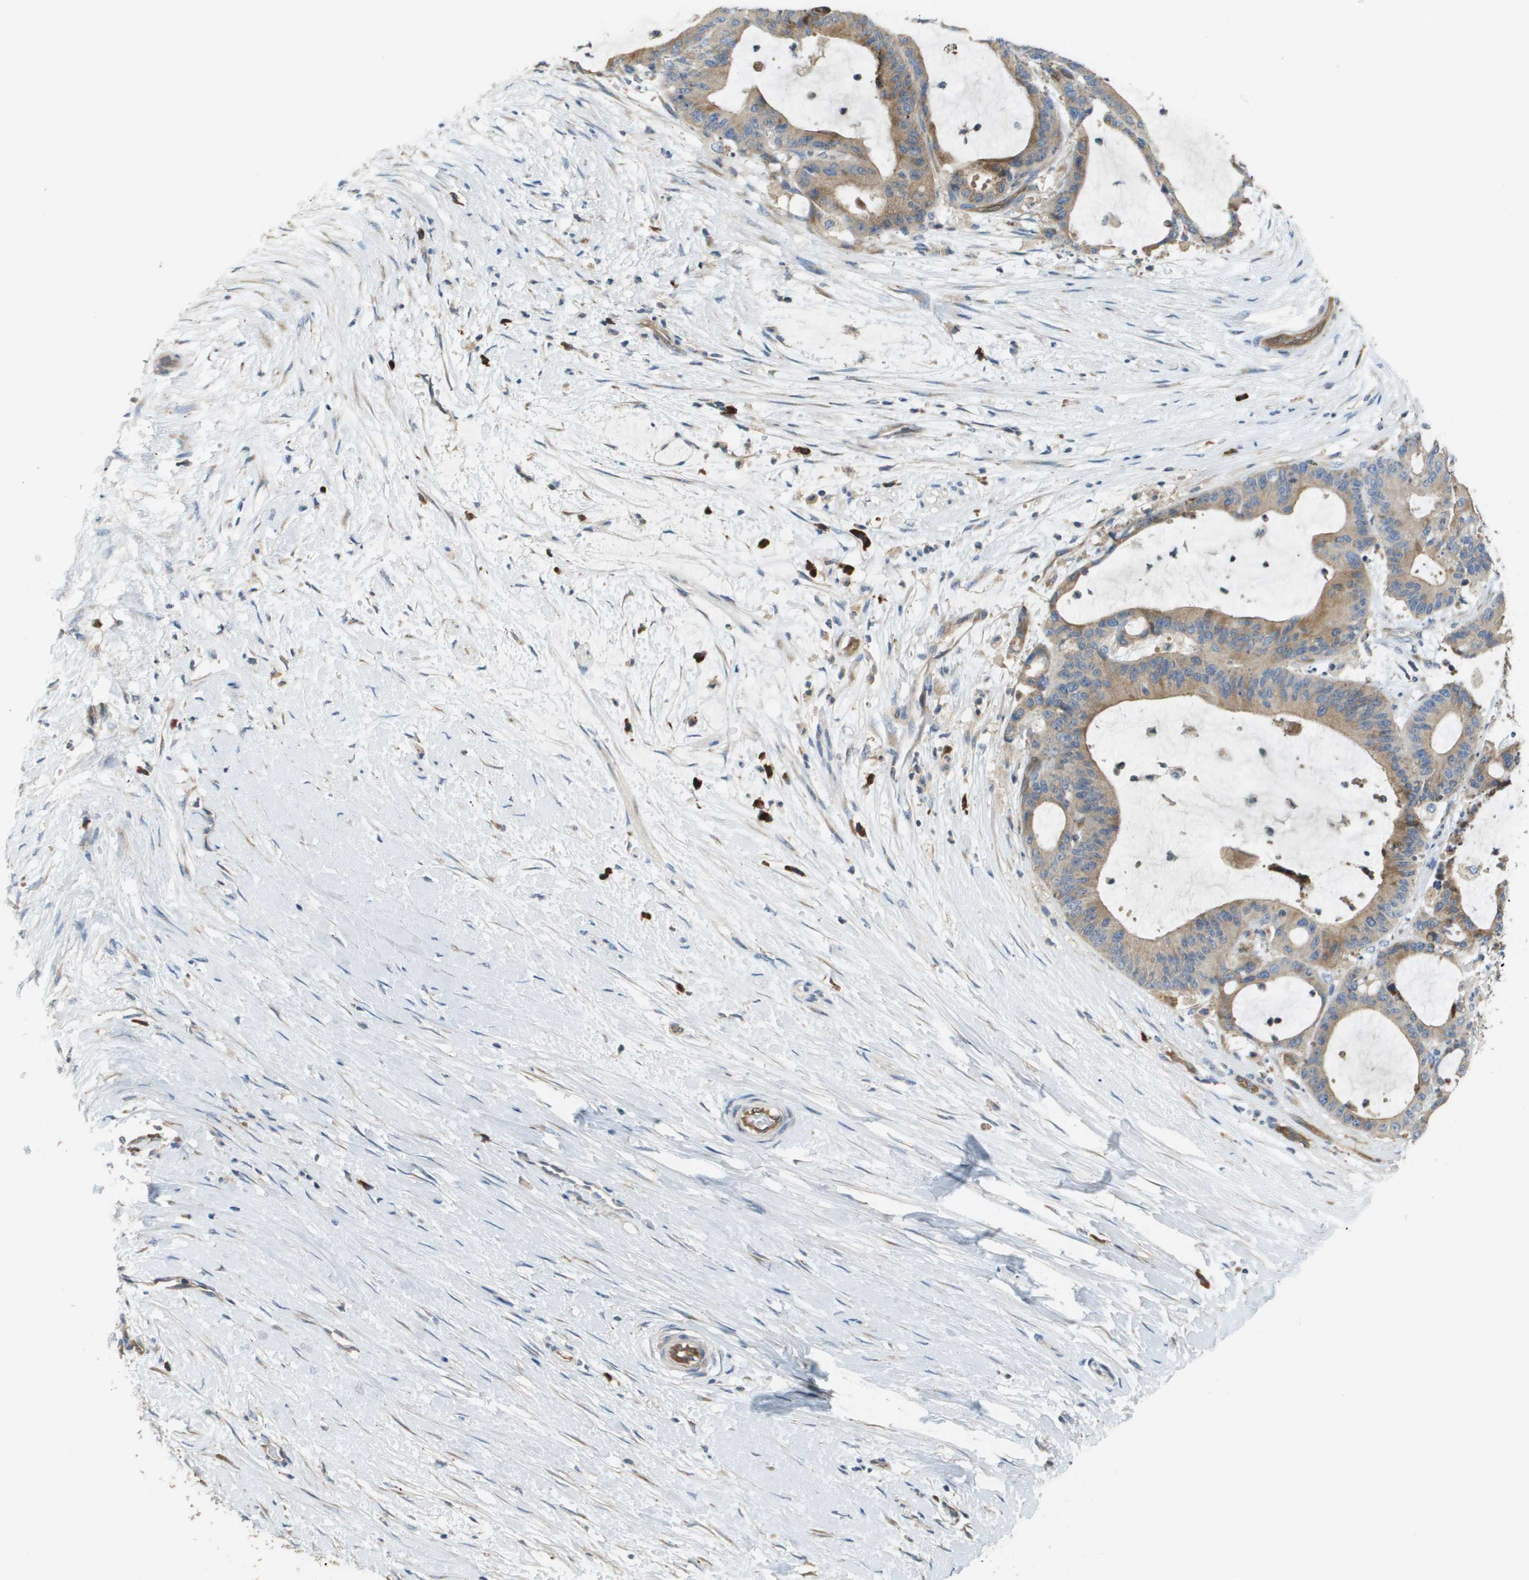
{"staining": {"intensity": "moderate", "quantity": ">75%", "location": "cytoplasmic/membranous"}, "tissue": "liver cancer", "cell_type": "Tumor cells", "image_type": "cancer", "snomed": [{"axis": "morphology", "description": "Cholangiocarcinoma"}, {"axis": "topography", "description": "Liver"}], "caption": "A high-resolution micrograph shows immunohistochemistry staining of liver cancer, which demonstrates moderate cytoplasmic/membranous positivity in about >75% of tumor cells.", "gene": "CASP10", "patient": {"sex": "female", "age": 73}}